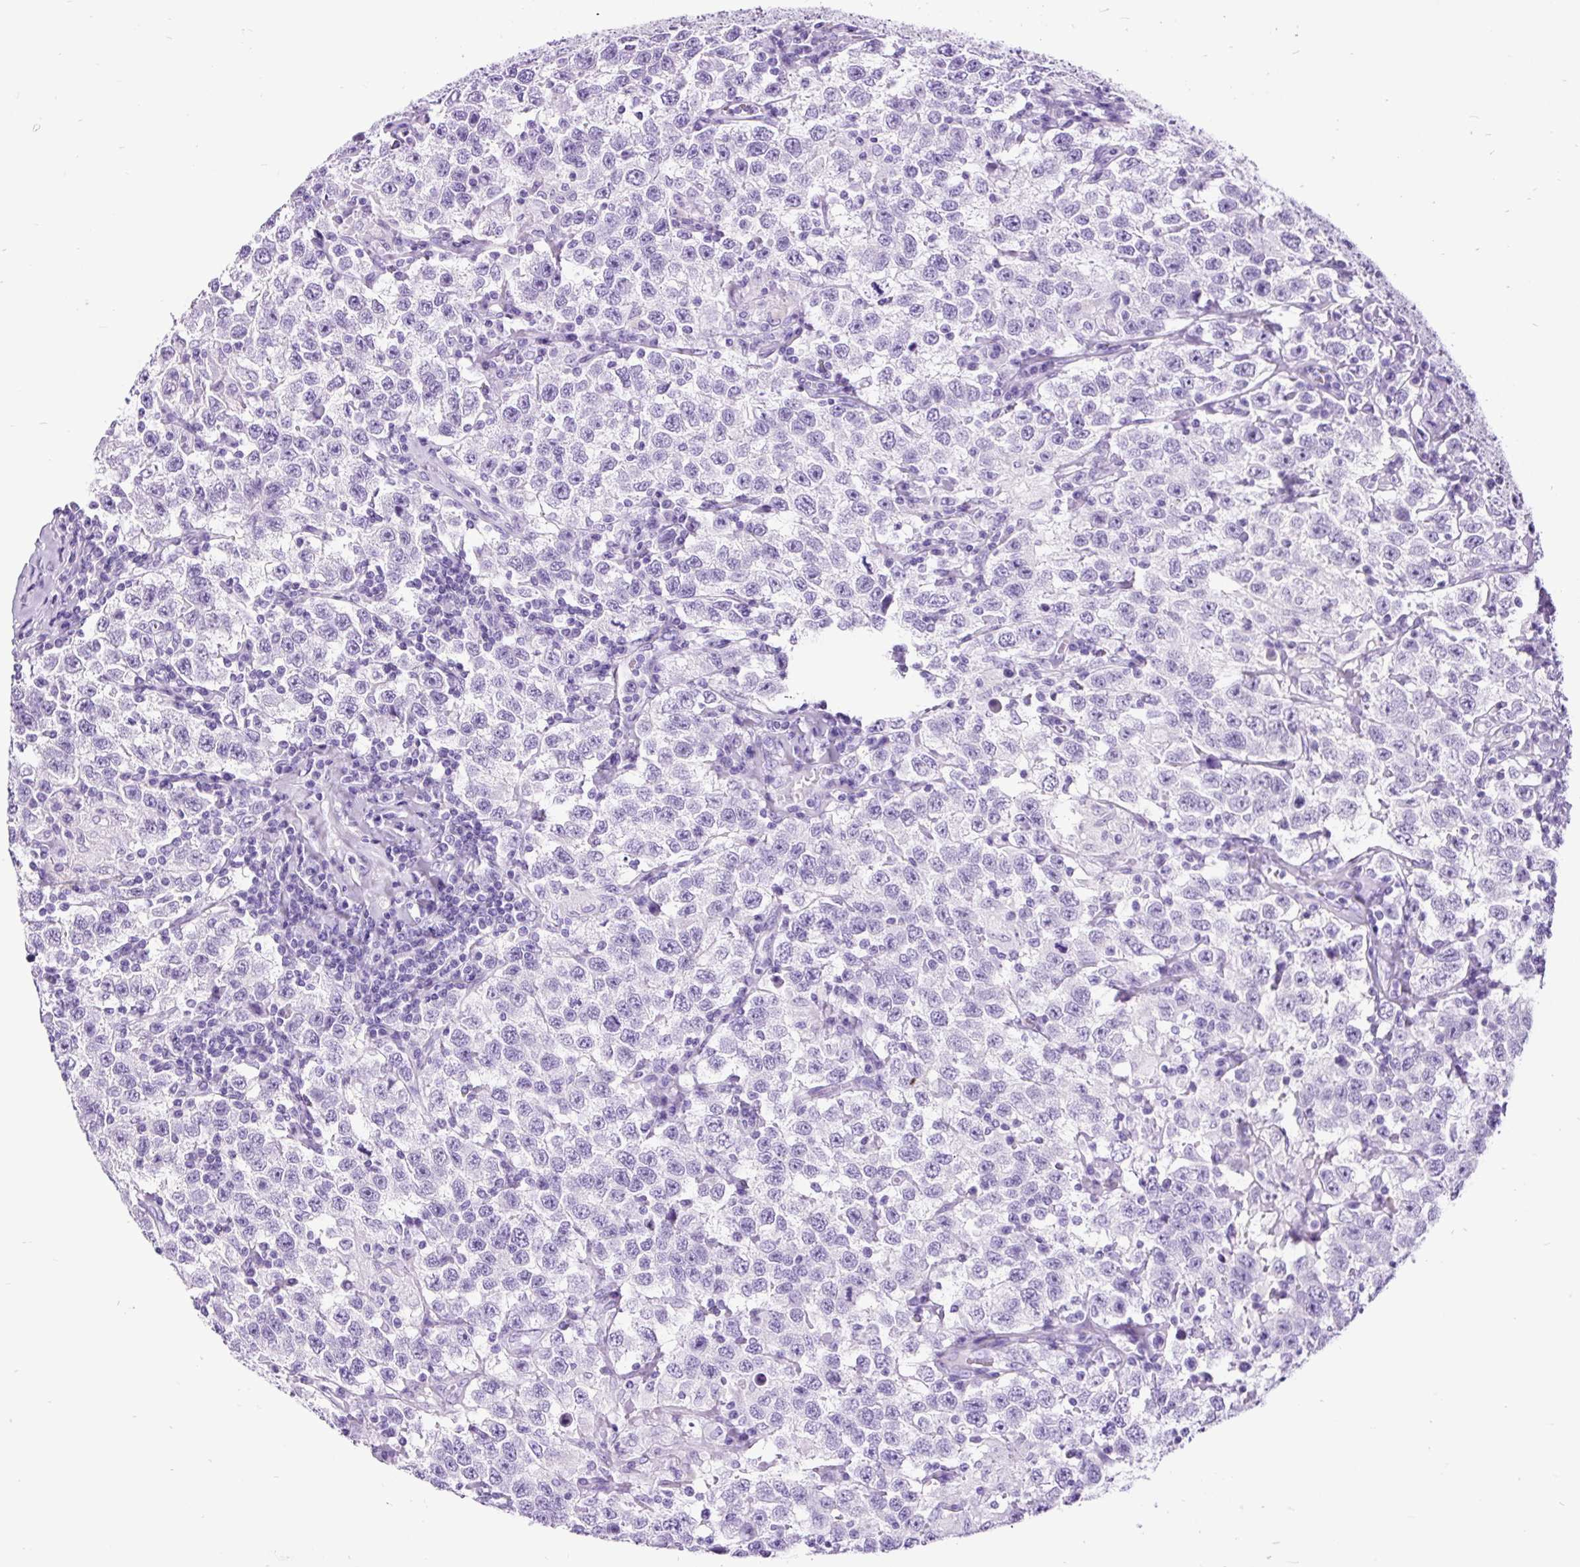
{"staining": {"intensity": "negative", "quantity": "none", "location": "none"}, "tissue": "testis cancer", "cell_type": "Tumor cells", "image_type": "cancer", "snomed": [{"axis": "morphology", "description": "Seminoma, NOS"}, {"axis": "topography", "description": "Testis"}], "caption": "The histopathology image displays no significant staining in tumor cells of testis seminoma.", "gene": "PDIA2", "patient": {"sex": "male", "age": 41}}